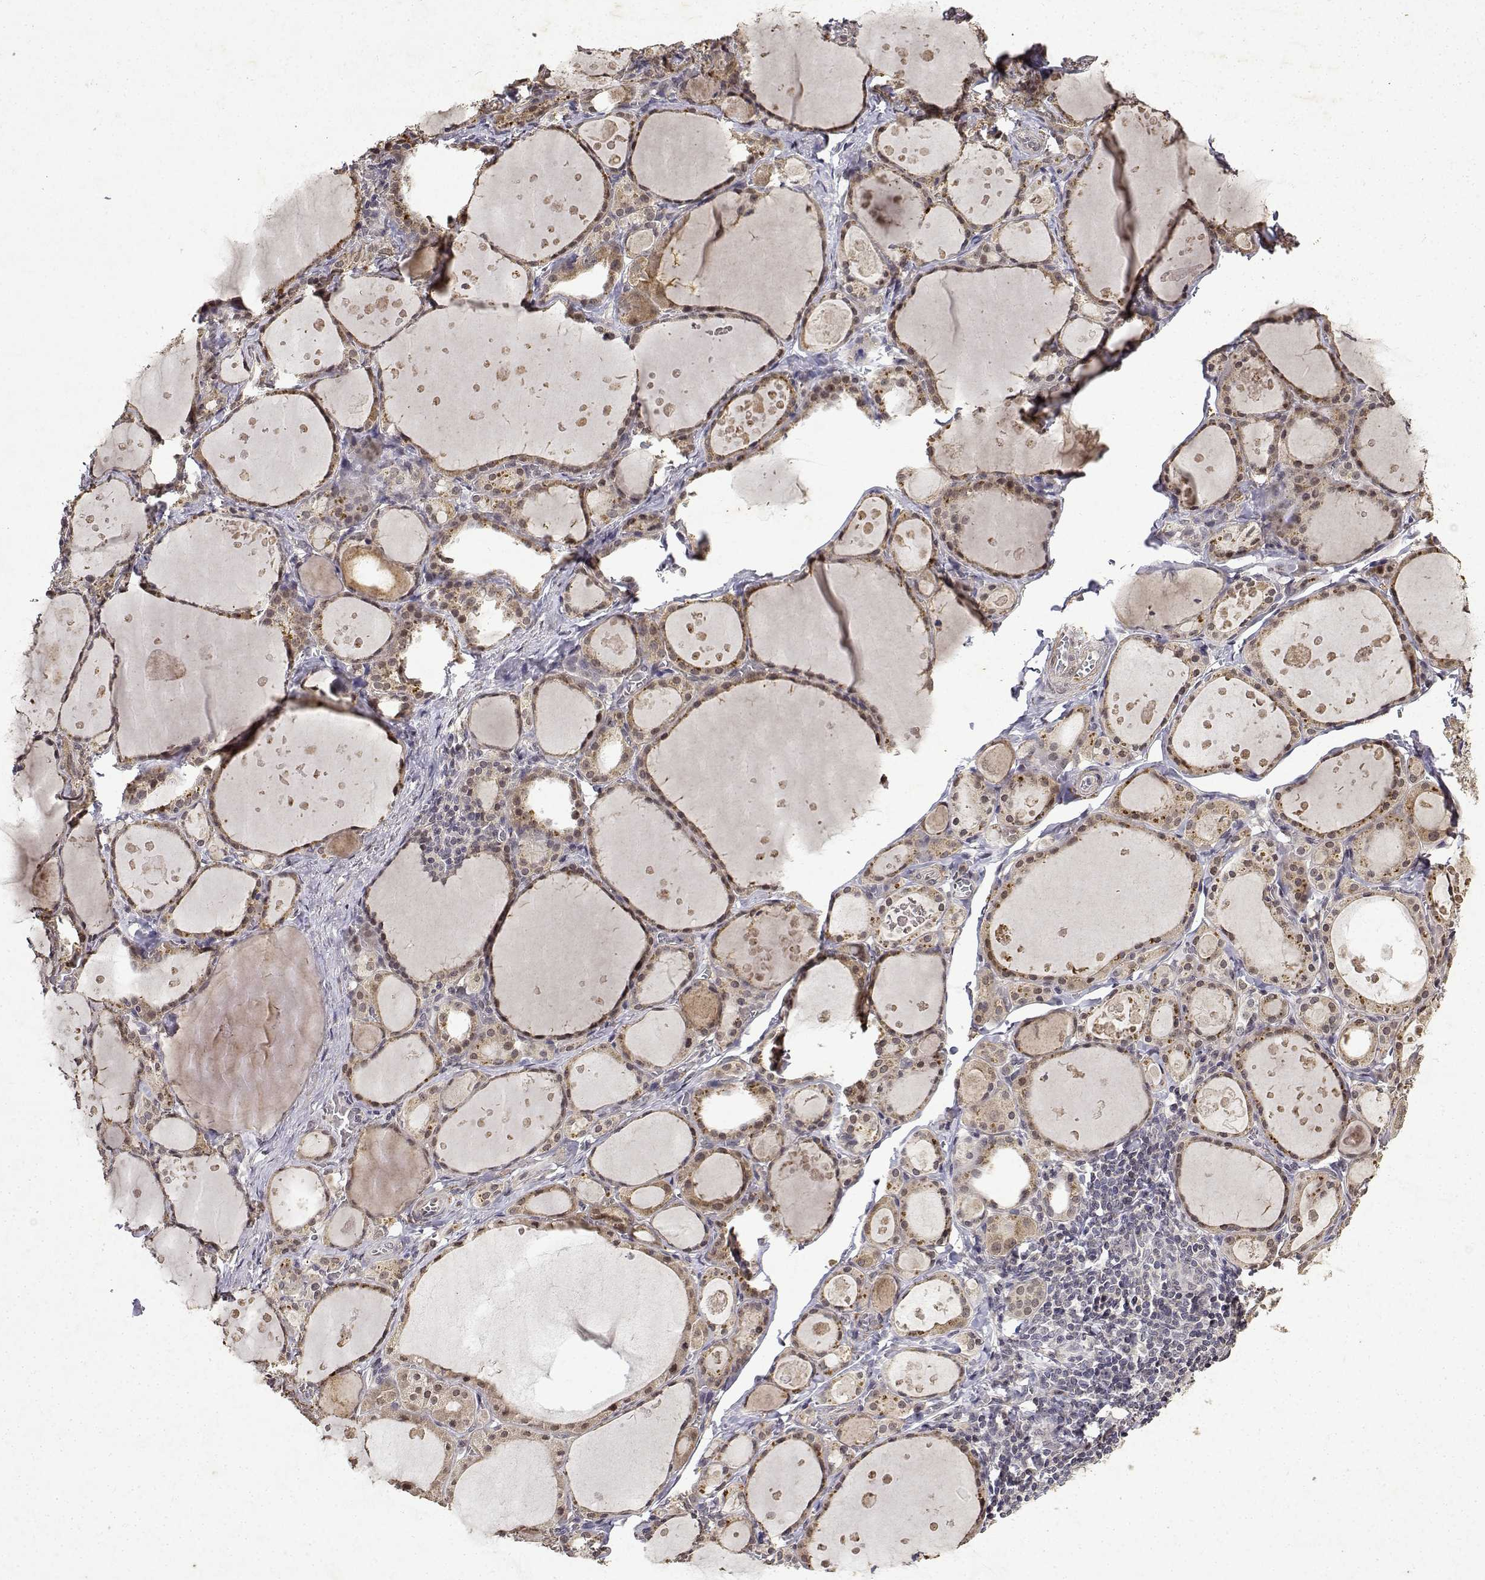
{"staining": {"intensity": "weak", "quantity": ">75%", "location": "cytoplasmic/membranous"}, "tissue": "thyroid gland", "cell_type": "Glandular cells", "image_type": "normal", "snomed": [{"axis": "morphology", "description": "Normal tissue, NOS"}, {"axis": "topography", "description": "Thyroid gland"}], "caption": "An image of thyroid gland stained for a protein exhibits weak cytoplasmic/membranous brown staining in glandular cells. (IHC, brightfield microscopy, high magnification).", "gene": "BDNF", "patient": {"sex": "male", "age": 68}}